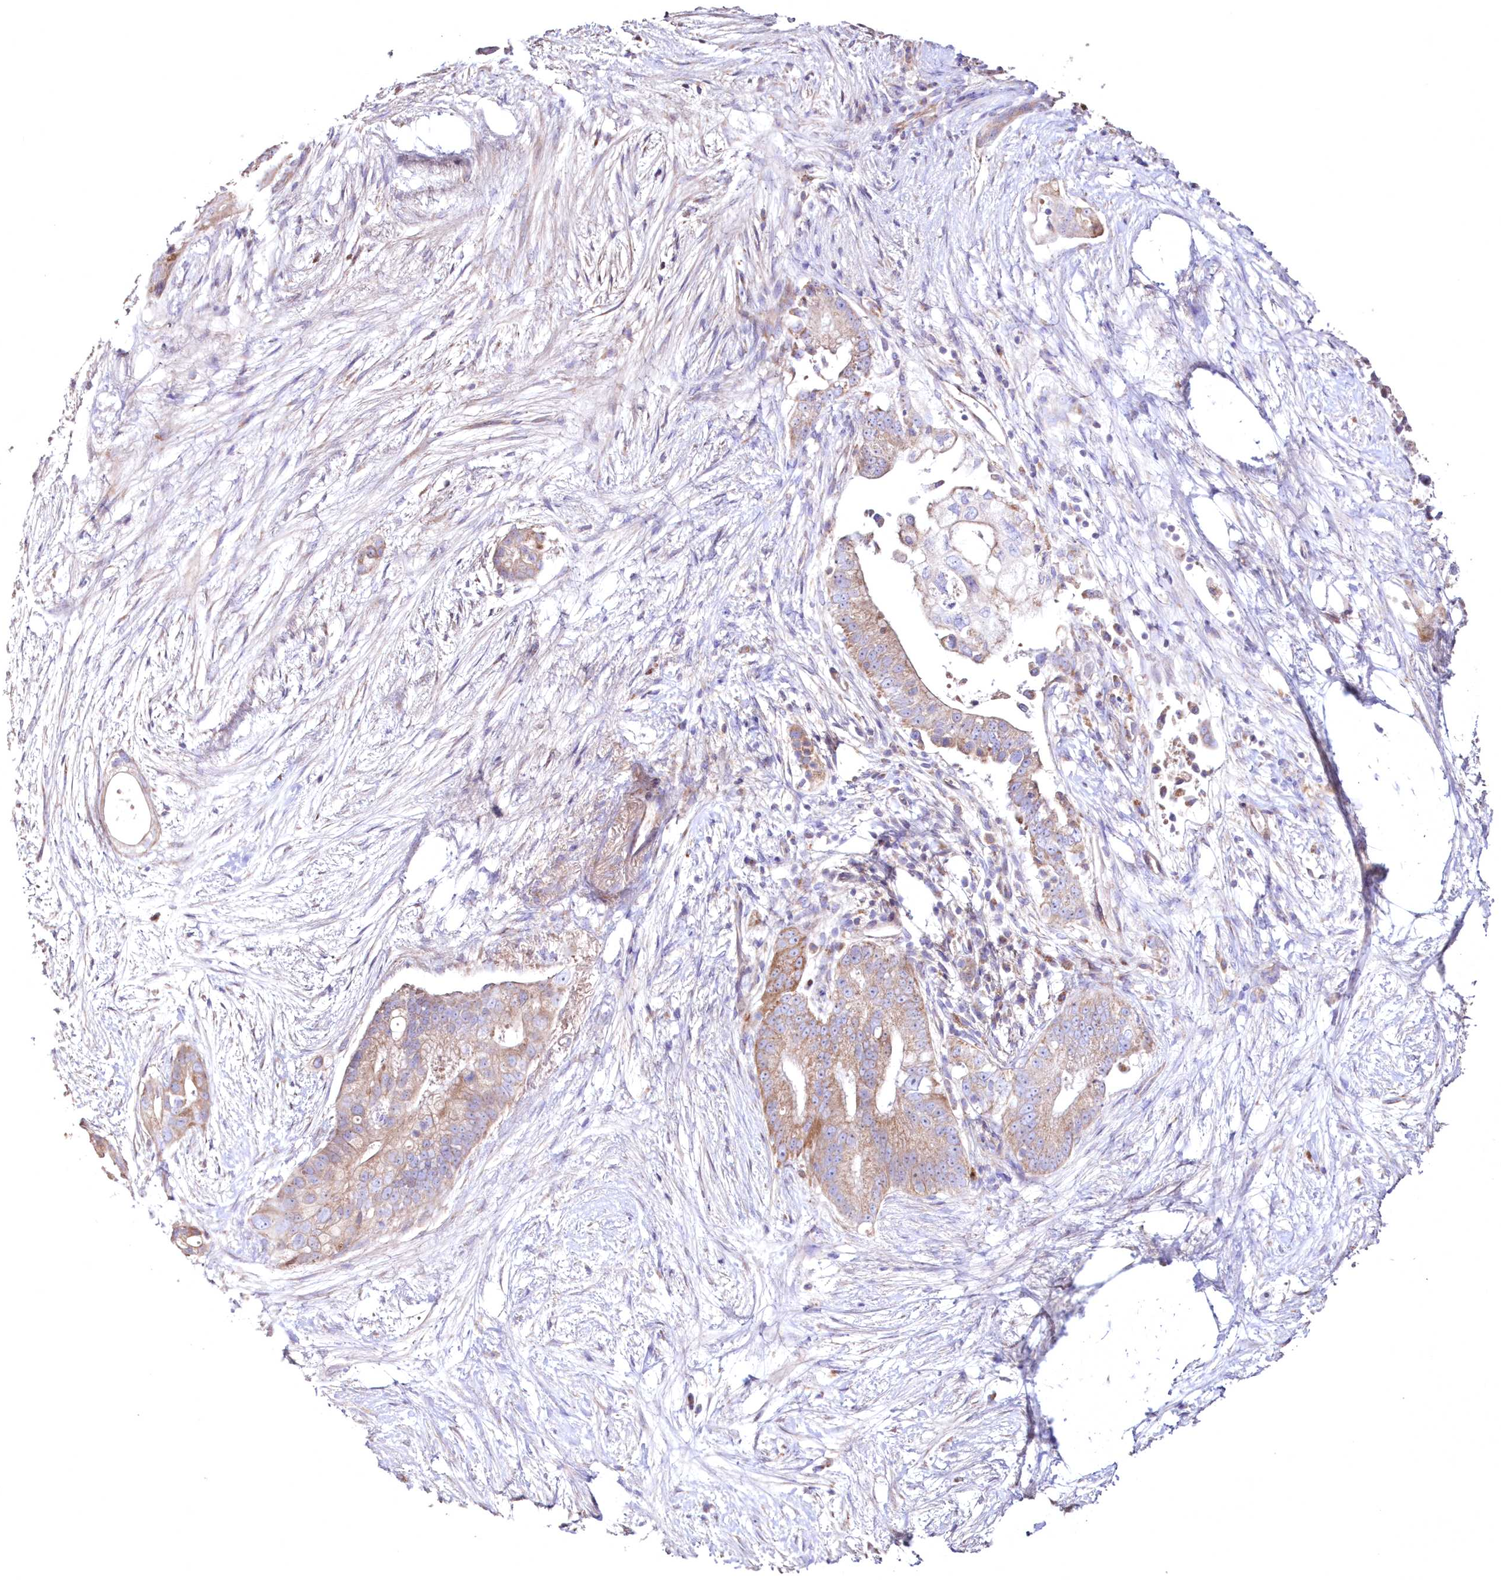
{"staining": {"intensity": "moderate", "quantity": "<25%", "location": "cytoplasmic/membranous"}, "tissue": "pancreatic cancer", "cell_type": "Tumor cells", "image_type": "cancer", "snomed": [{"axis": "morphology", "description": "Adenocarcinoma, NOS"}, {"axis": "topography", "description": "Pancreas"}], "caption": "Pancreatic adenocarcinoma stained for a protein reveals moderate cytoplasmic/membranous positivity in tumor cells. (brown staining indicates protein expression, while blue staining denotes nuclei).", "gene": "HADHB", "patient": {"sex": "male", "age": 53}}